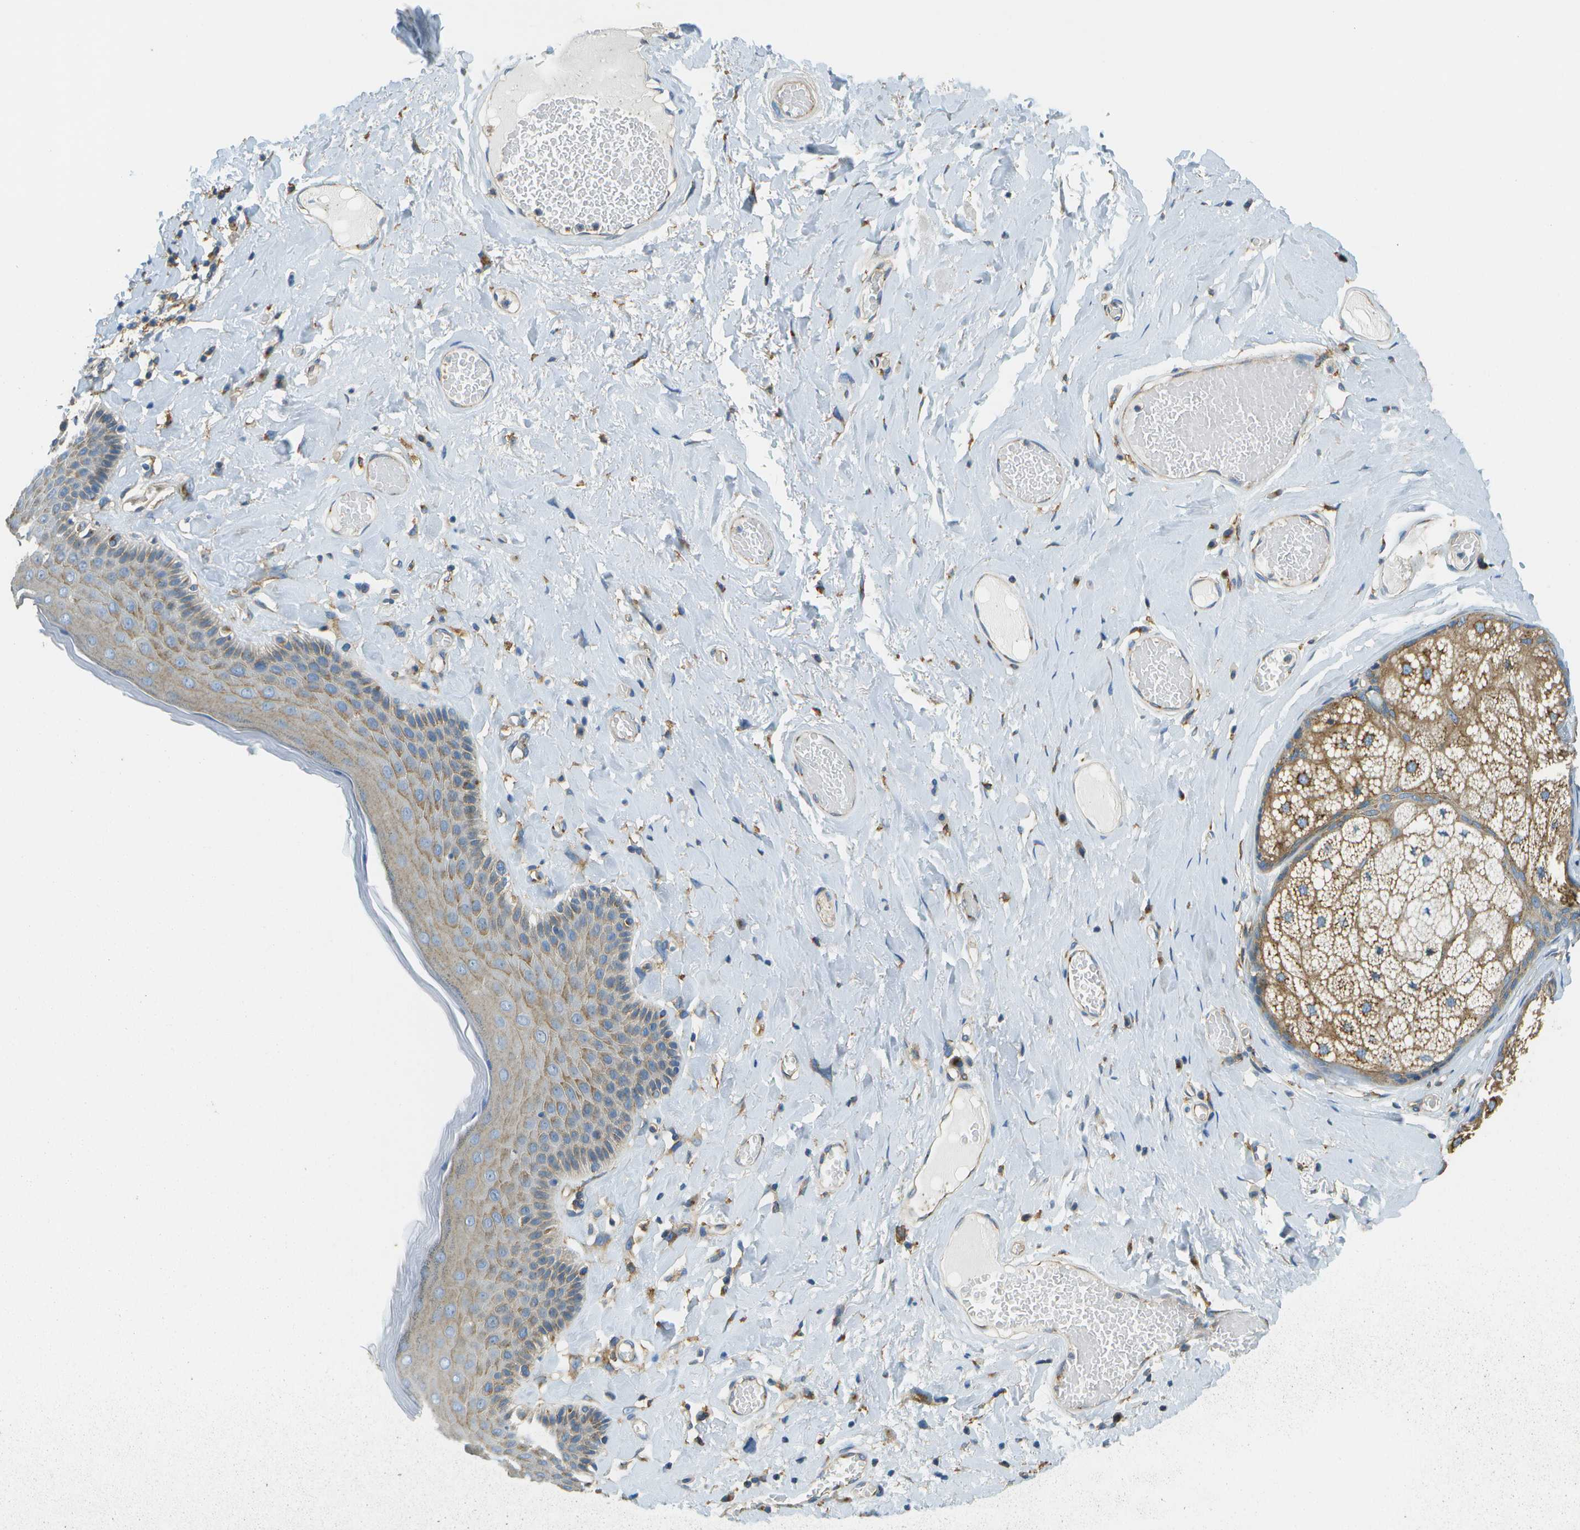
{"staining": {"intensity": "moderate", "quantity": "<25%", "location": "cytoplasmic/membranous"}, "tissue": "skin", "cell_type": "Epidermal cells", "image_type": "normal", "snomed": [{"axis": "morphology", "description": "Normal tissue, NOS"}, {"axis": "topography", "description": "Anal"}], "caption": "Protein staining of normal skin reveals moderate cytoplasmic/membranous expression in approximately <25% of epidermal cells. (Stains: DAB (3,3'-diaminobenzidine) in brown, nuclei in blue, Microscopy: brightfield microscopy at high magnification).", "gene": "CLTC", "patient": {"sex": "male", "age": 69}}